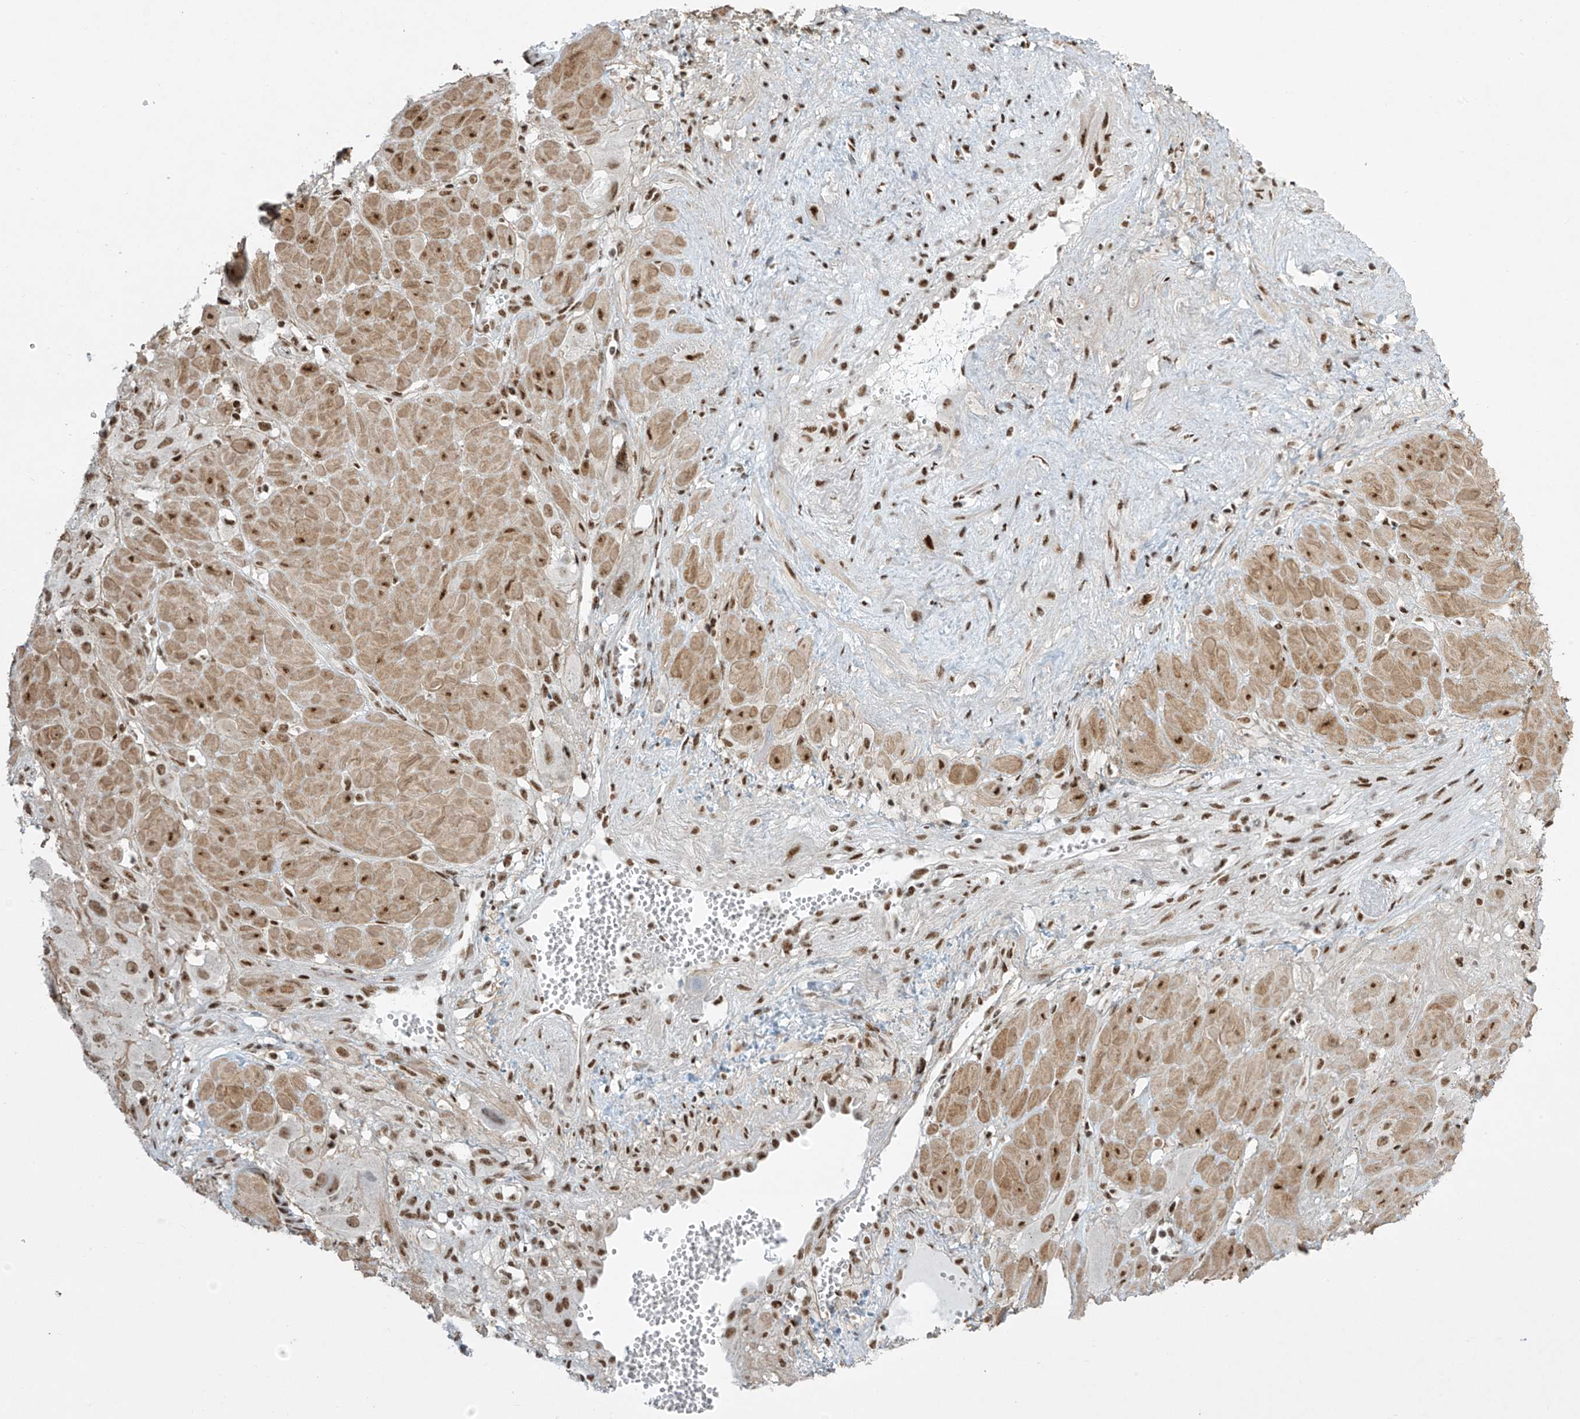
{"staining": {"intensity": "moderate", "quantity": ">75%", "location": "nuclear"}, "tissue": "cervical cancer", "cell_type": "Tumor cells", "image_type": "cancer", "snomed": [{"axis": "morphology", "description": "Squamous cell carcinoma, NOS"}, {"axis": "topography", "description": "Cervix"}], "caption": "Tumor cells reveal medium levels of moderate nuclear expression in approximately >75% of cells in squamous cell carcinoma (cervical).", "gene": "MS4A6A", "patient": {"sex": "female", "age": 34}}